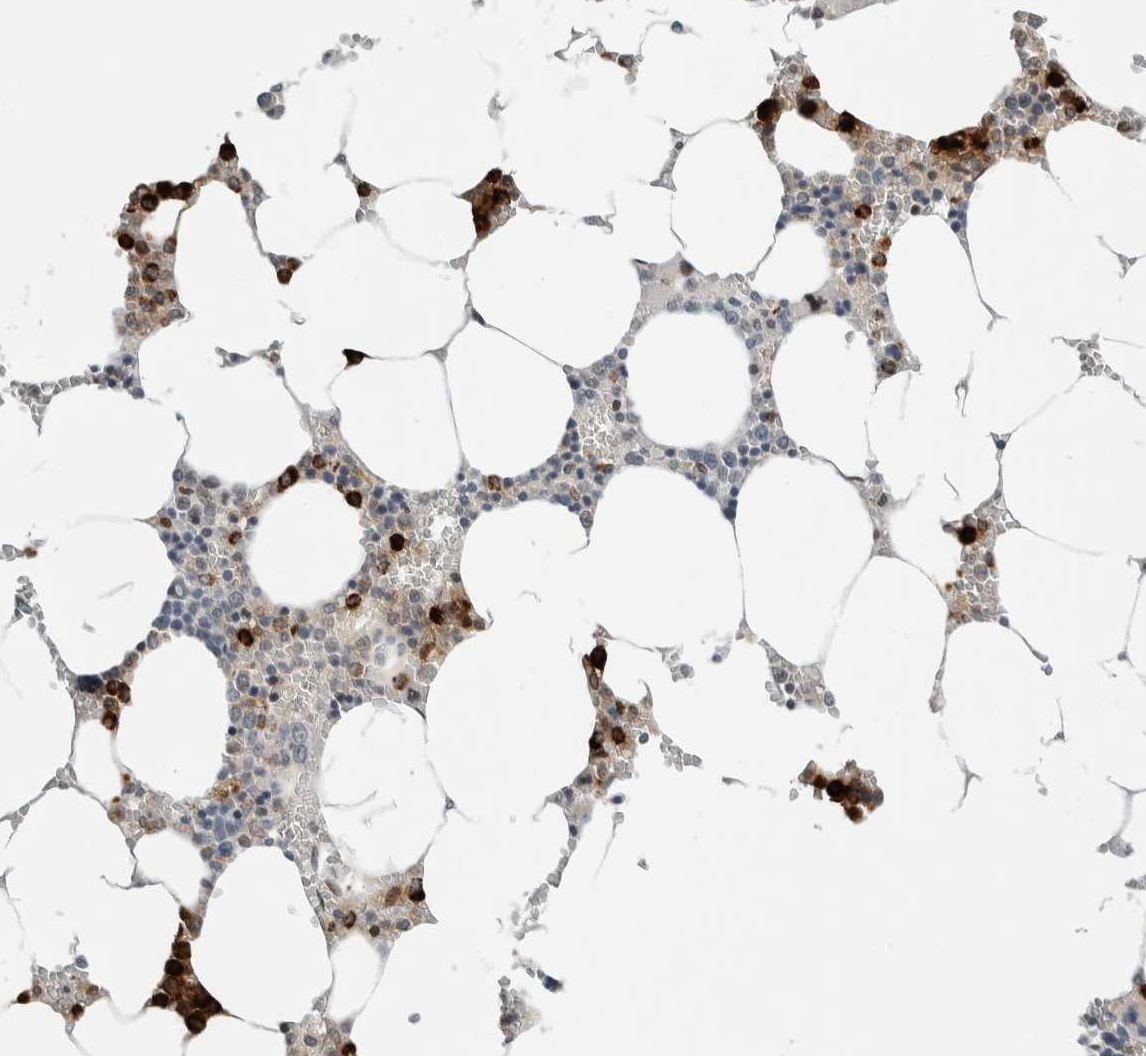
{"staining": {"intensity": "strong", "quantity": "25%-75%", "location": "cytoplasmic/membranous"}, "tissue": "bone marrow", "cell_type": "Hematopoietic cells", "image_type": "normal", "snomed": [{"axis": "morphology", "description": "Normal tissue, NOS"}, {"axis": "topography", "description": "Bone marrow"}], "caption": "Protein analysis of benign bone marrow displays strong cytoplasmic/membranous positivity in approximately 25%-75% of hematopoietic cells. (DAB IHC with brightfield microscopy, high magnification).", "gene": "NEUROD1", "patient": {"sex": "male", "age": 70}}